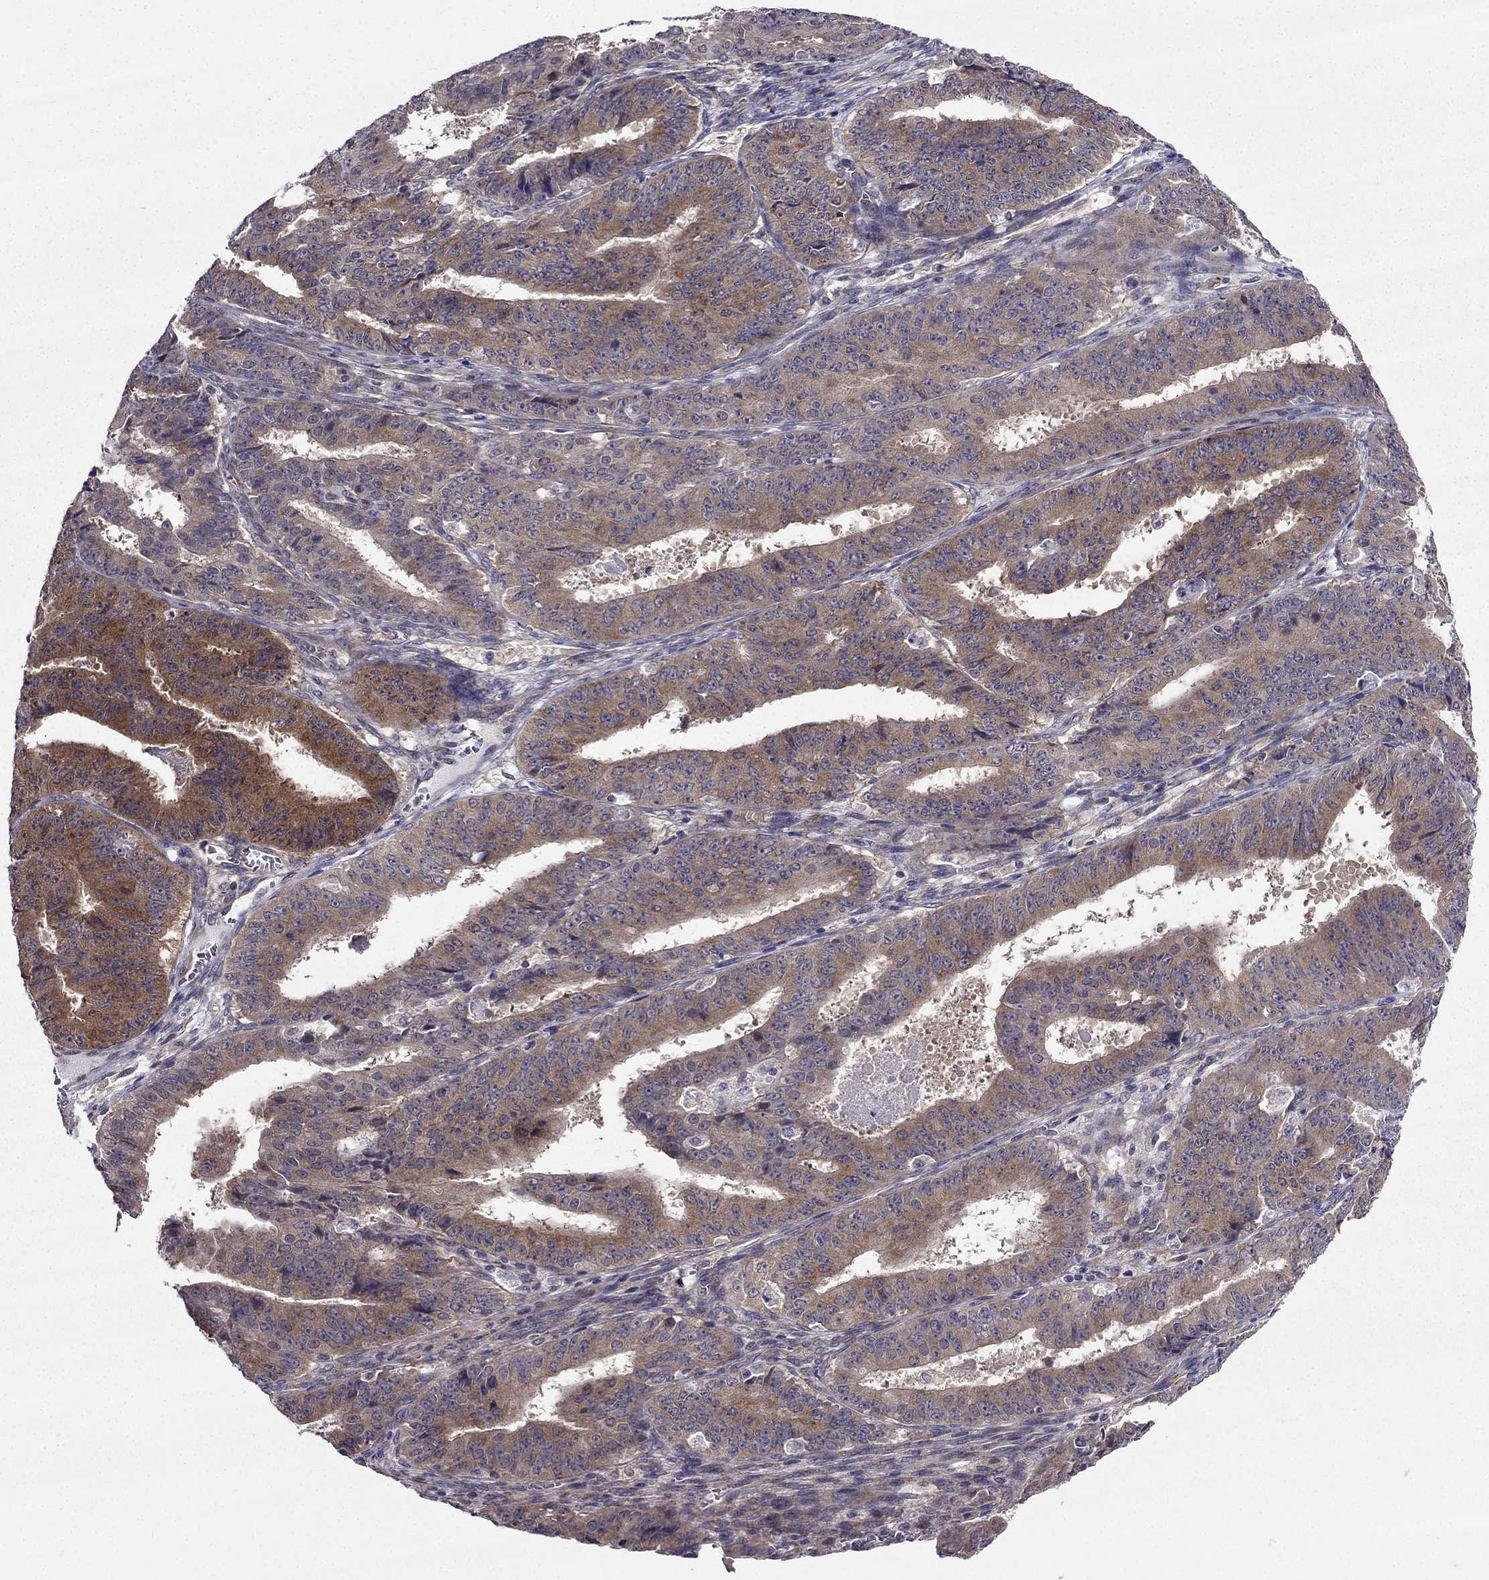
{"staining": {"intensity": "moderate", "quantity": "<25%", "location": "cytoplasmic/membranous"}, "tissue": "ovarian cancer", "cell_type": "Tumor cells", "image_type": "cancer", "snomed": [{"axis": "morphology", "description": "Carcinoma, endometroid"}, {"axis": "topography", "description": "Ovary"}], "caption": "Tumor cells display low levels of moderate cytoplasmic/membranous staining in about <25% of cells in human ovarian cancer (endometroid carcinoma). The protein of interest is stained brown, and the nuclei are stained in blue (DAB (3,3'-diaminobenzidine) IHC with brightfield microscopy, high magnification).", "gene": "ARHGEF28", "patient": {"sex": "female", "age": 42}}